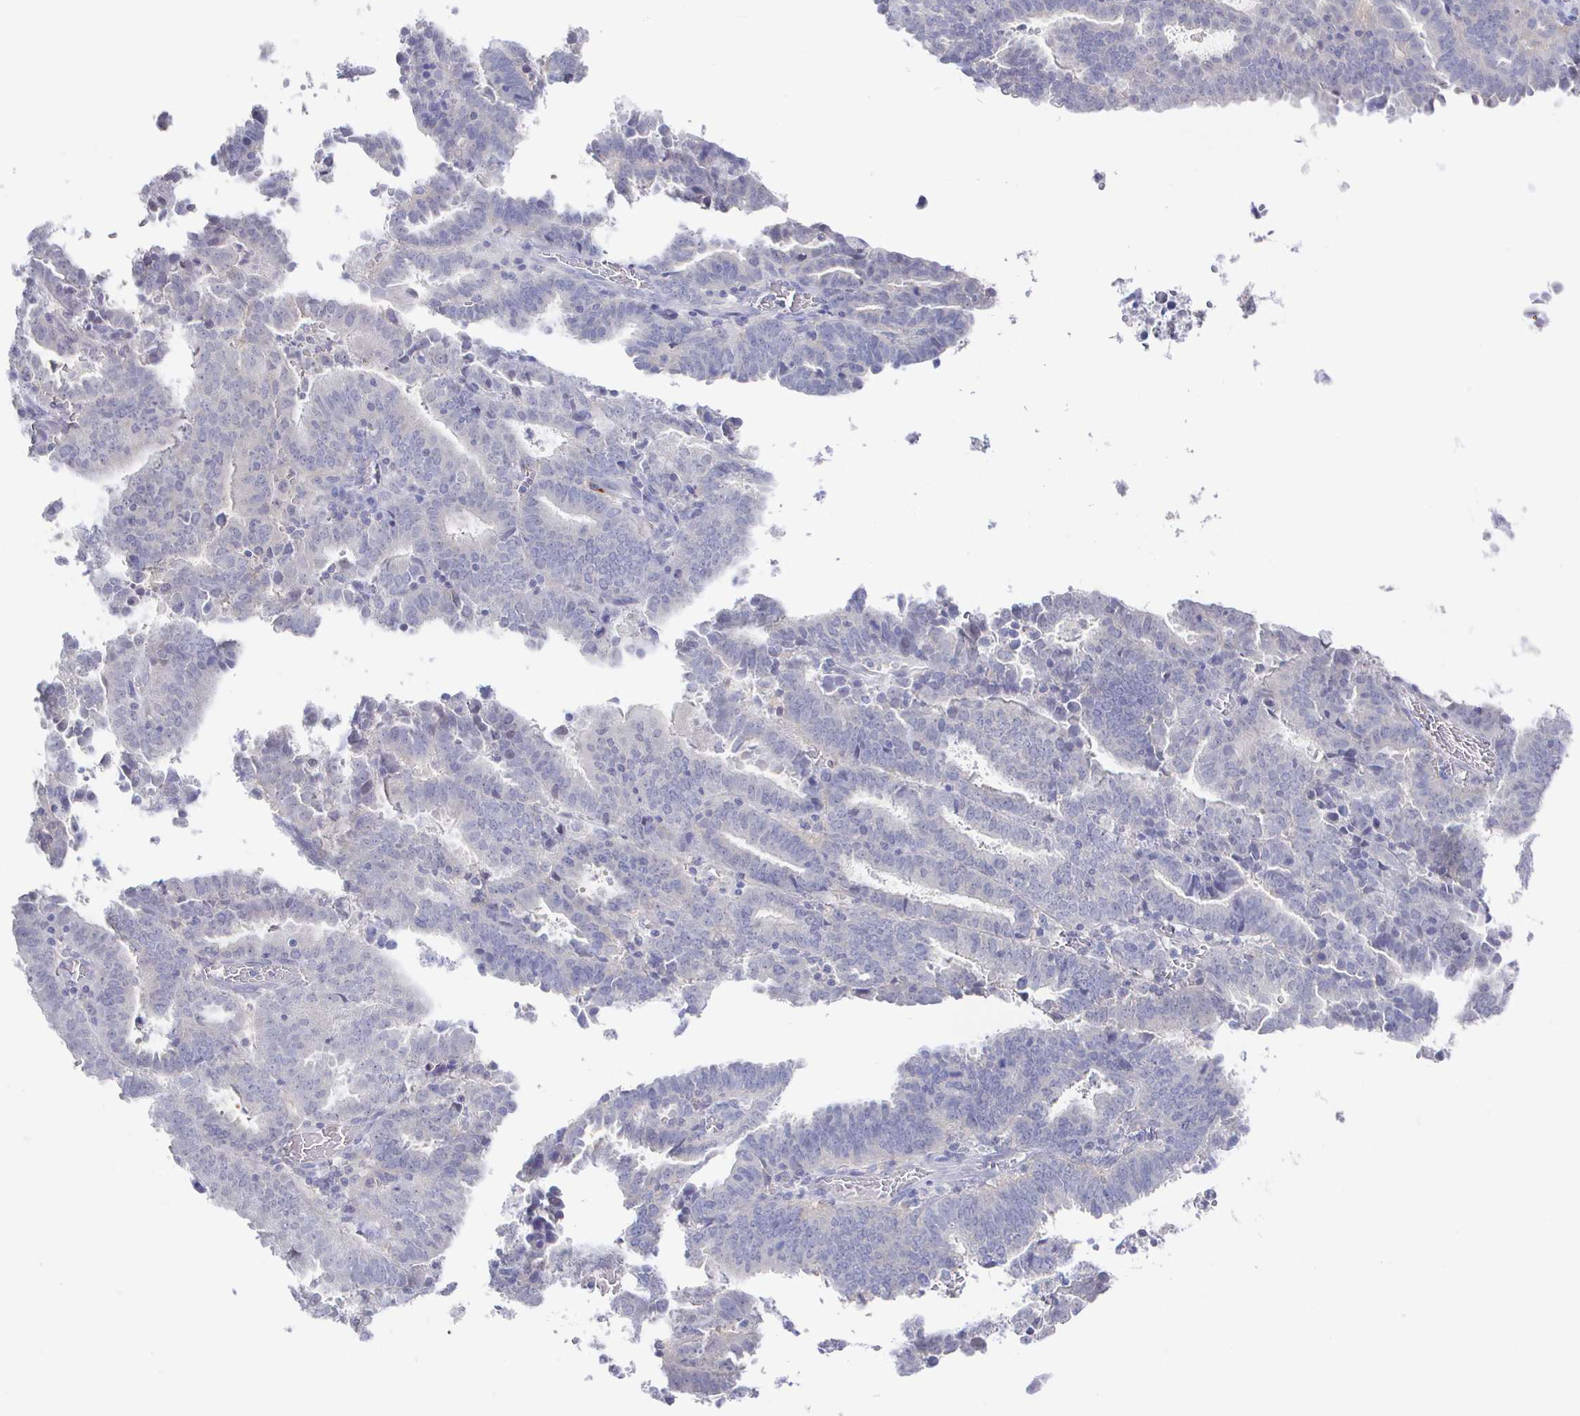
{"staining": {"intensity": "negative", "quantity": "none", "location": "none"}, "tissue": "endometrial cancer", "cell_type": "Tumor cells", "image_type": "cancer", "snomed": [{"axis": "morphology", "description": "Adenocarcinoma, NOS"}, {"axis": "topography", "description": "Uterus"}], "caption": "A histopathology image of human endometrial adenocarcinoma is negative for staining in tumor cells.", "gene": "LRRC23", "patient": {"sex": "female", "age": 83}}